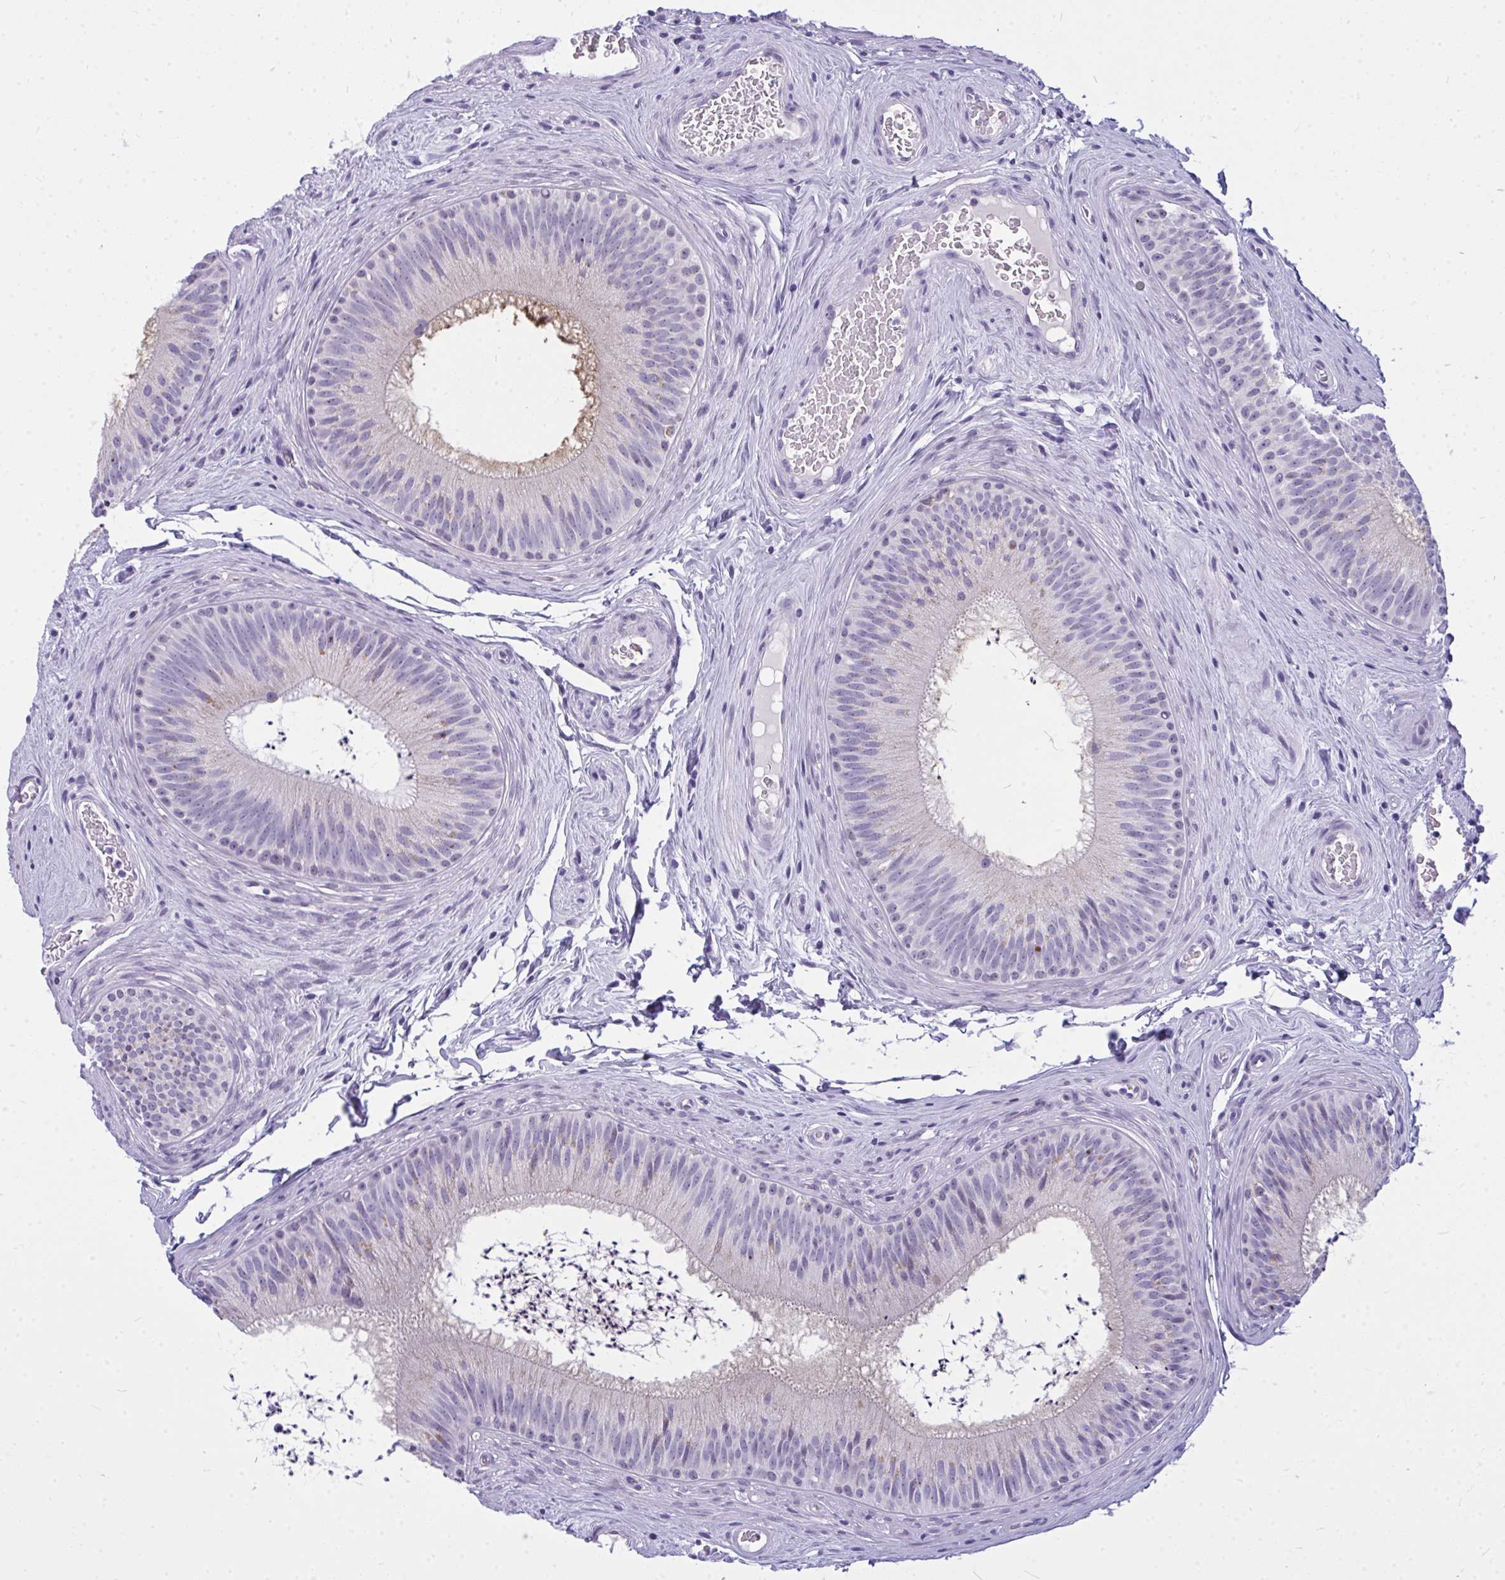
{"staining": {"intensity": "negative", "quantity": "none", "location": "none"}, "tissue": "epididymis", "cell_type": "Glandular cells", "image_type": "normal", "snomed": [{"axis": "morphology", "description": "Normal tissue, NOS"}, {"axis": "topography", "description": "Epididymis"}], "caption": "An immunohistochemistry (IHC) image of unremarkable epididymis is shown. There is no staining in glandular cells of epididymis. (DAB (3,3'-diaminobenzidine) immunohistochemistry with hematoxylin counter stain).", "gene": "ZSCAN25", "patient": {"sex": "male", "age": 24}}